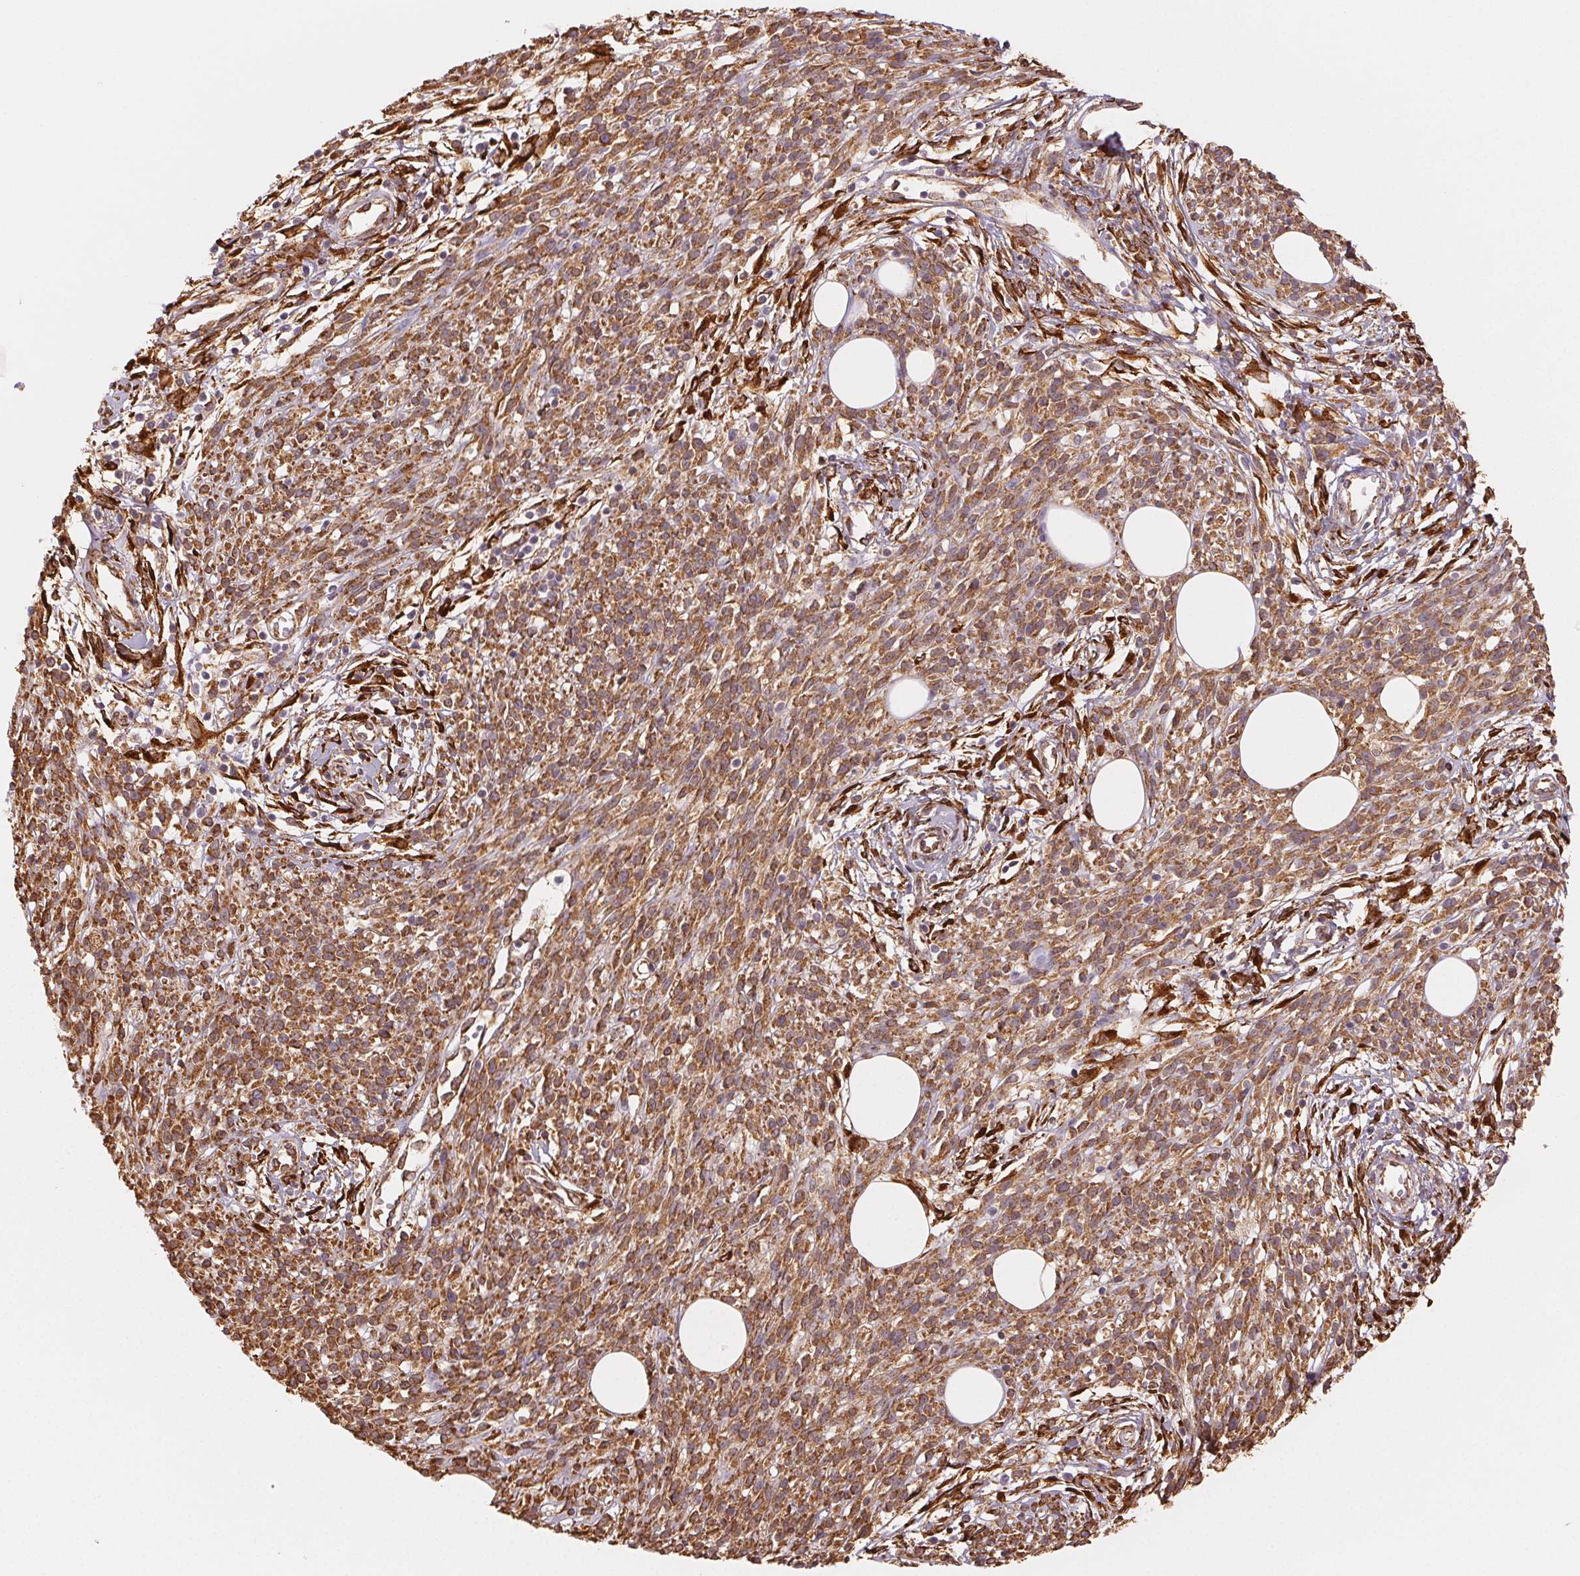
{"staining": {"intensity": "moderate", "quantity": ">75%", "location": "cytoplasmic/membranous"}, "tissue": "melanoma", "cell_type": "Tumor cells", "image_type": "cancer", "snomed": [{"axis": "morphology", "description": "Malignant melanoma, NOS"}, {"axis": "topography", "description": "Skin"}, {"axis": "topography", "description": "Skin of trunk"}], "caption": "Moderate cytoplasmic/membranous staining for a protein is seen in about >75% of tumor cells of melanoma using immunohistochemistry (IHC).", "gene": "RCN3", "patient": {"sex": "male", "age": 74}}